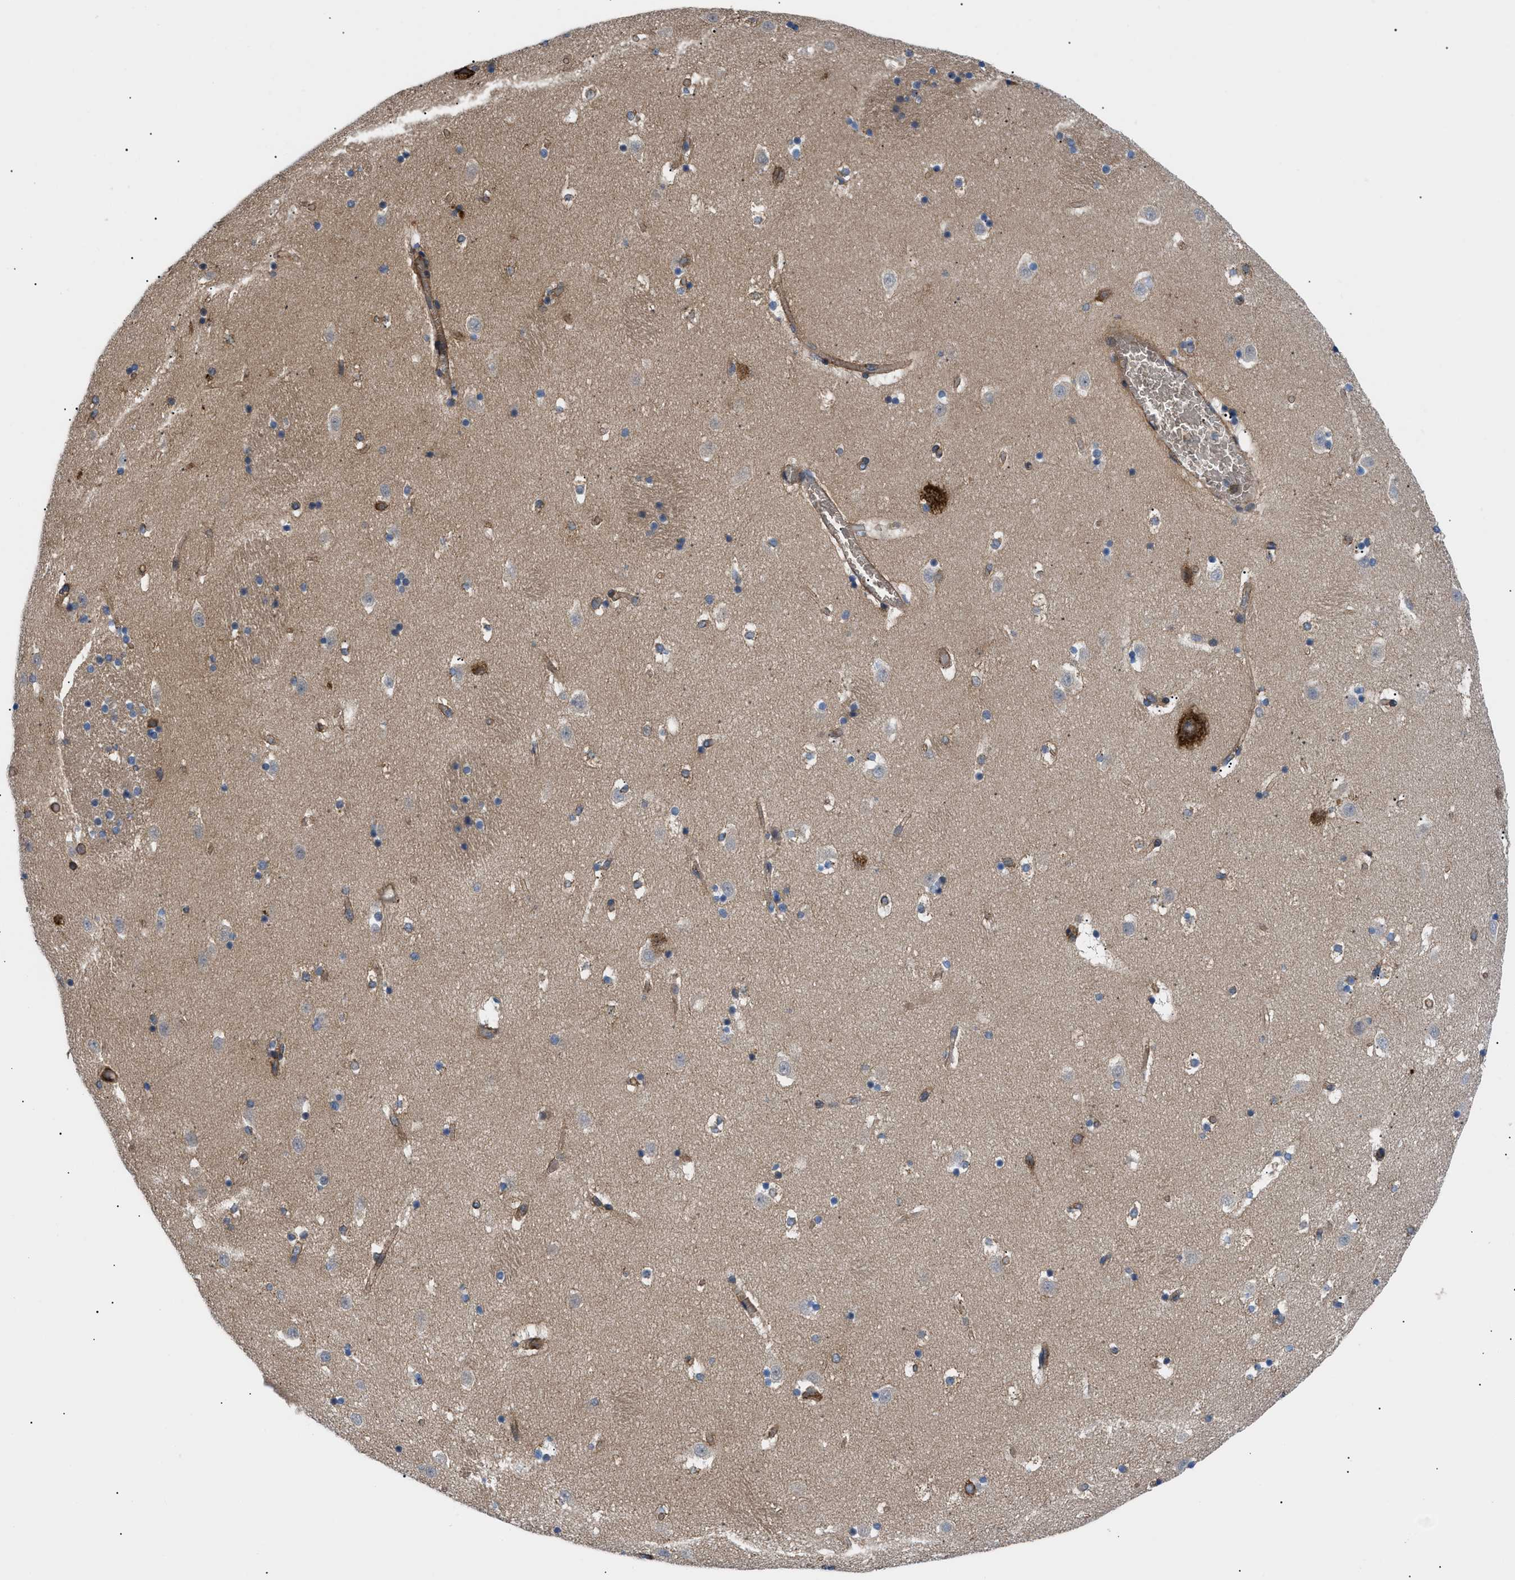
{"staining": {"intensity": "moderate", "quantity": "<25%", "location": "cytoplasmic/membranous"}, "tissue": "caudate", "cell_type": "Glial cells", "image_type": "normal", "snomed": [{"axis": "morphology", "description": "Normal tissue, NOS"}, {"axis": "topography", "description": "Lateral ventricle wall"}], "caption": "Caudate stained for a protein displays moderate cytoplasmic/membranous positivity in glial cells. Nuclei are stained in blue.", "gene": "MYO10", "patient": {"sex": "male", "age": 45}}